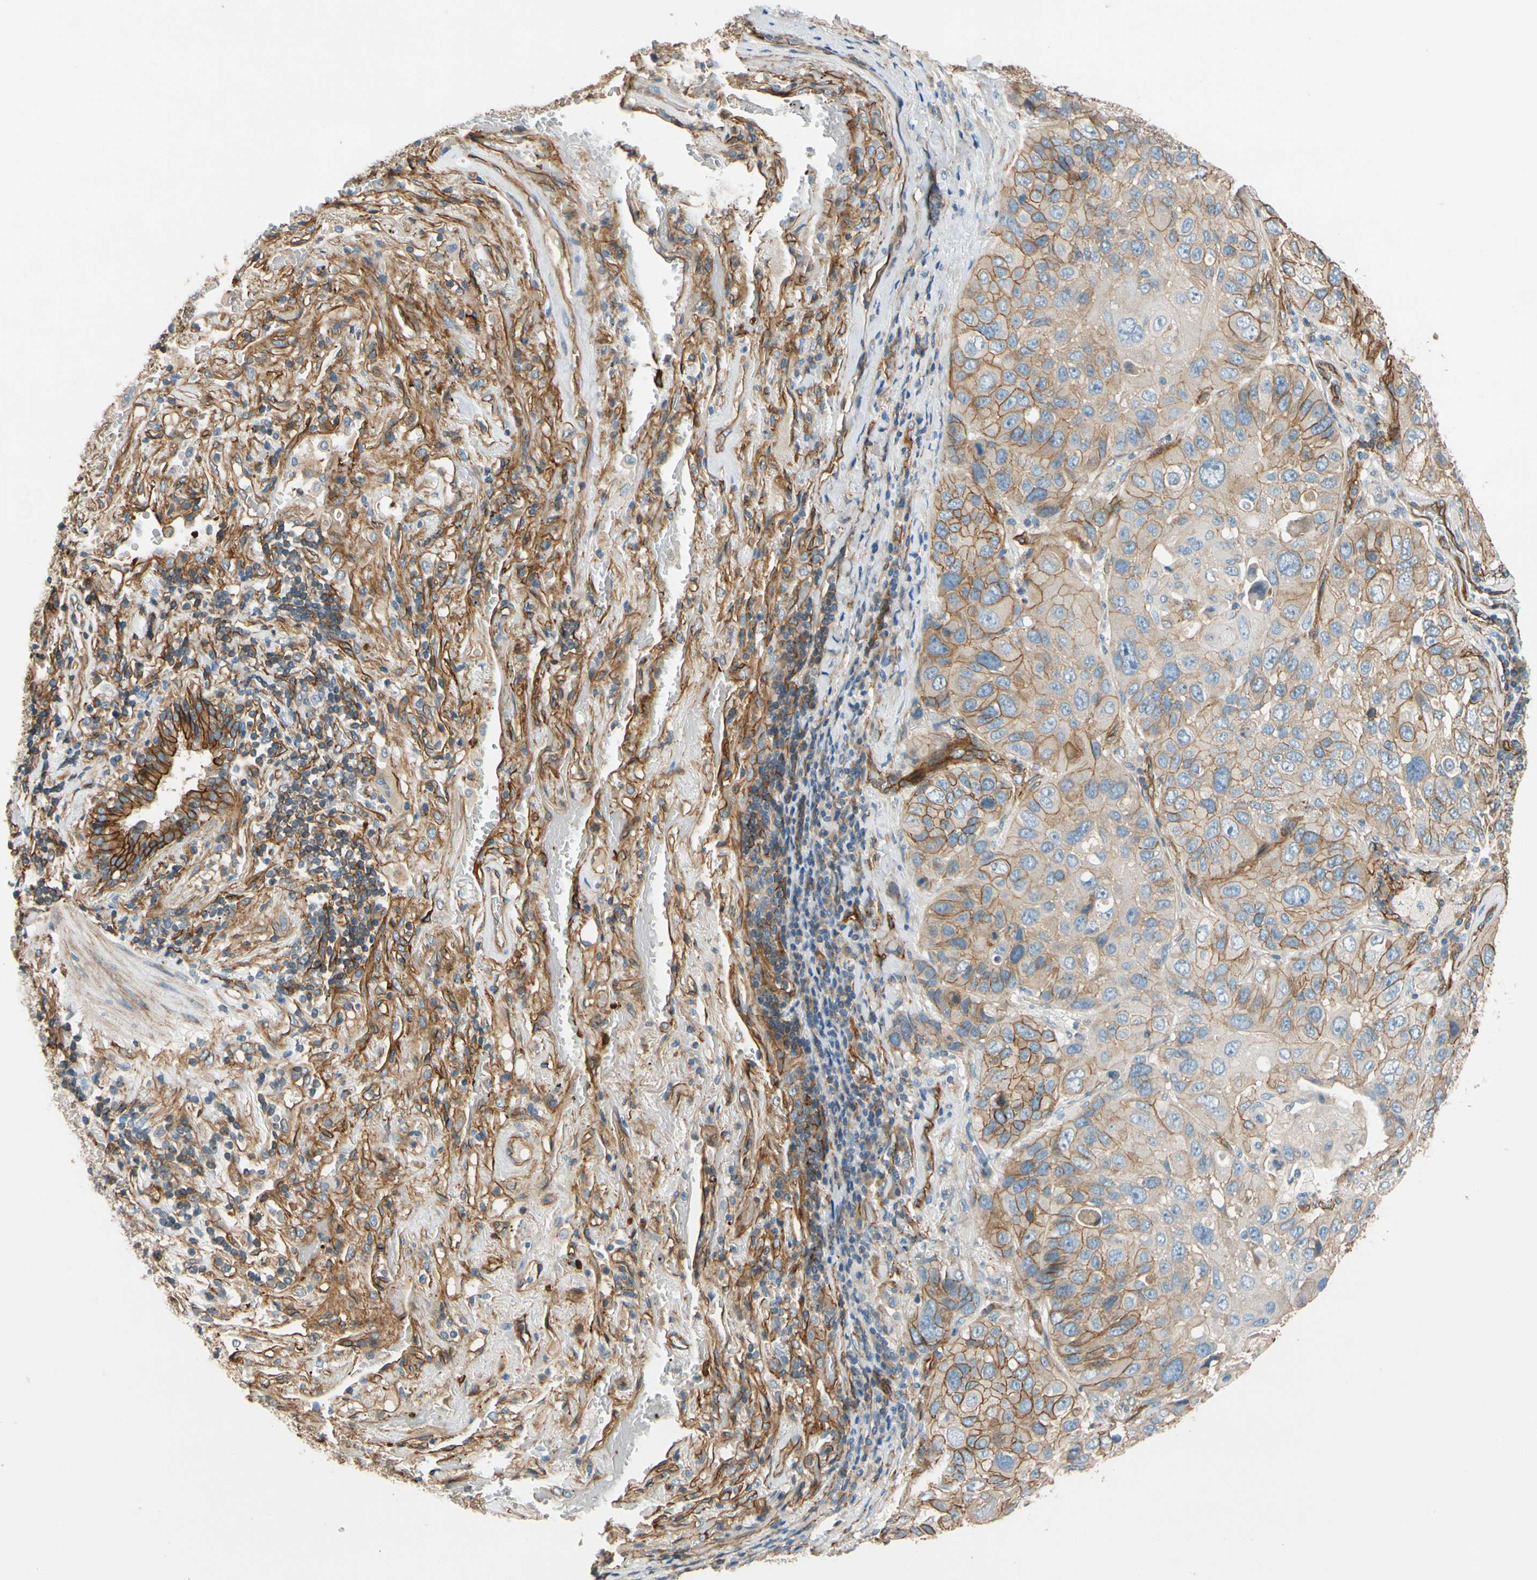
{"staining": {"intensity": "weak", "quantity": "25%-75%", "location": "cytoplasmic/membranous"}, "tissue": "lung cancer", "cell_type": "Tumor cells", "image_type": "cancer", "snomed": [{"axis": "morphology", "description": "Squamous cell carcinoma, NOS"}, {"axis": "topography", "description": "Lung"}], "caption": "High-power microscopy captured an immunohistochemistry (IHC) histopathology image of squamous cell carcinoma (lung), revealing weak cytoplasmic/membranous staining in about 25%-75% of tumor cells.", "gene": "SPTAN1", "patient": {"sex": "male", "age": 57}}